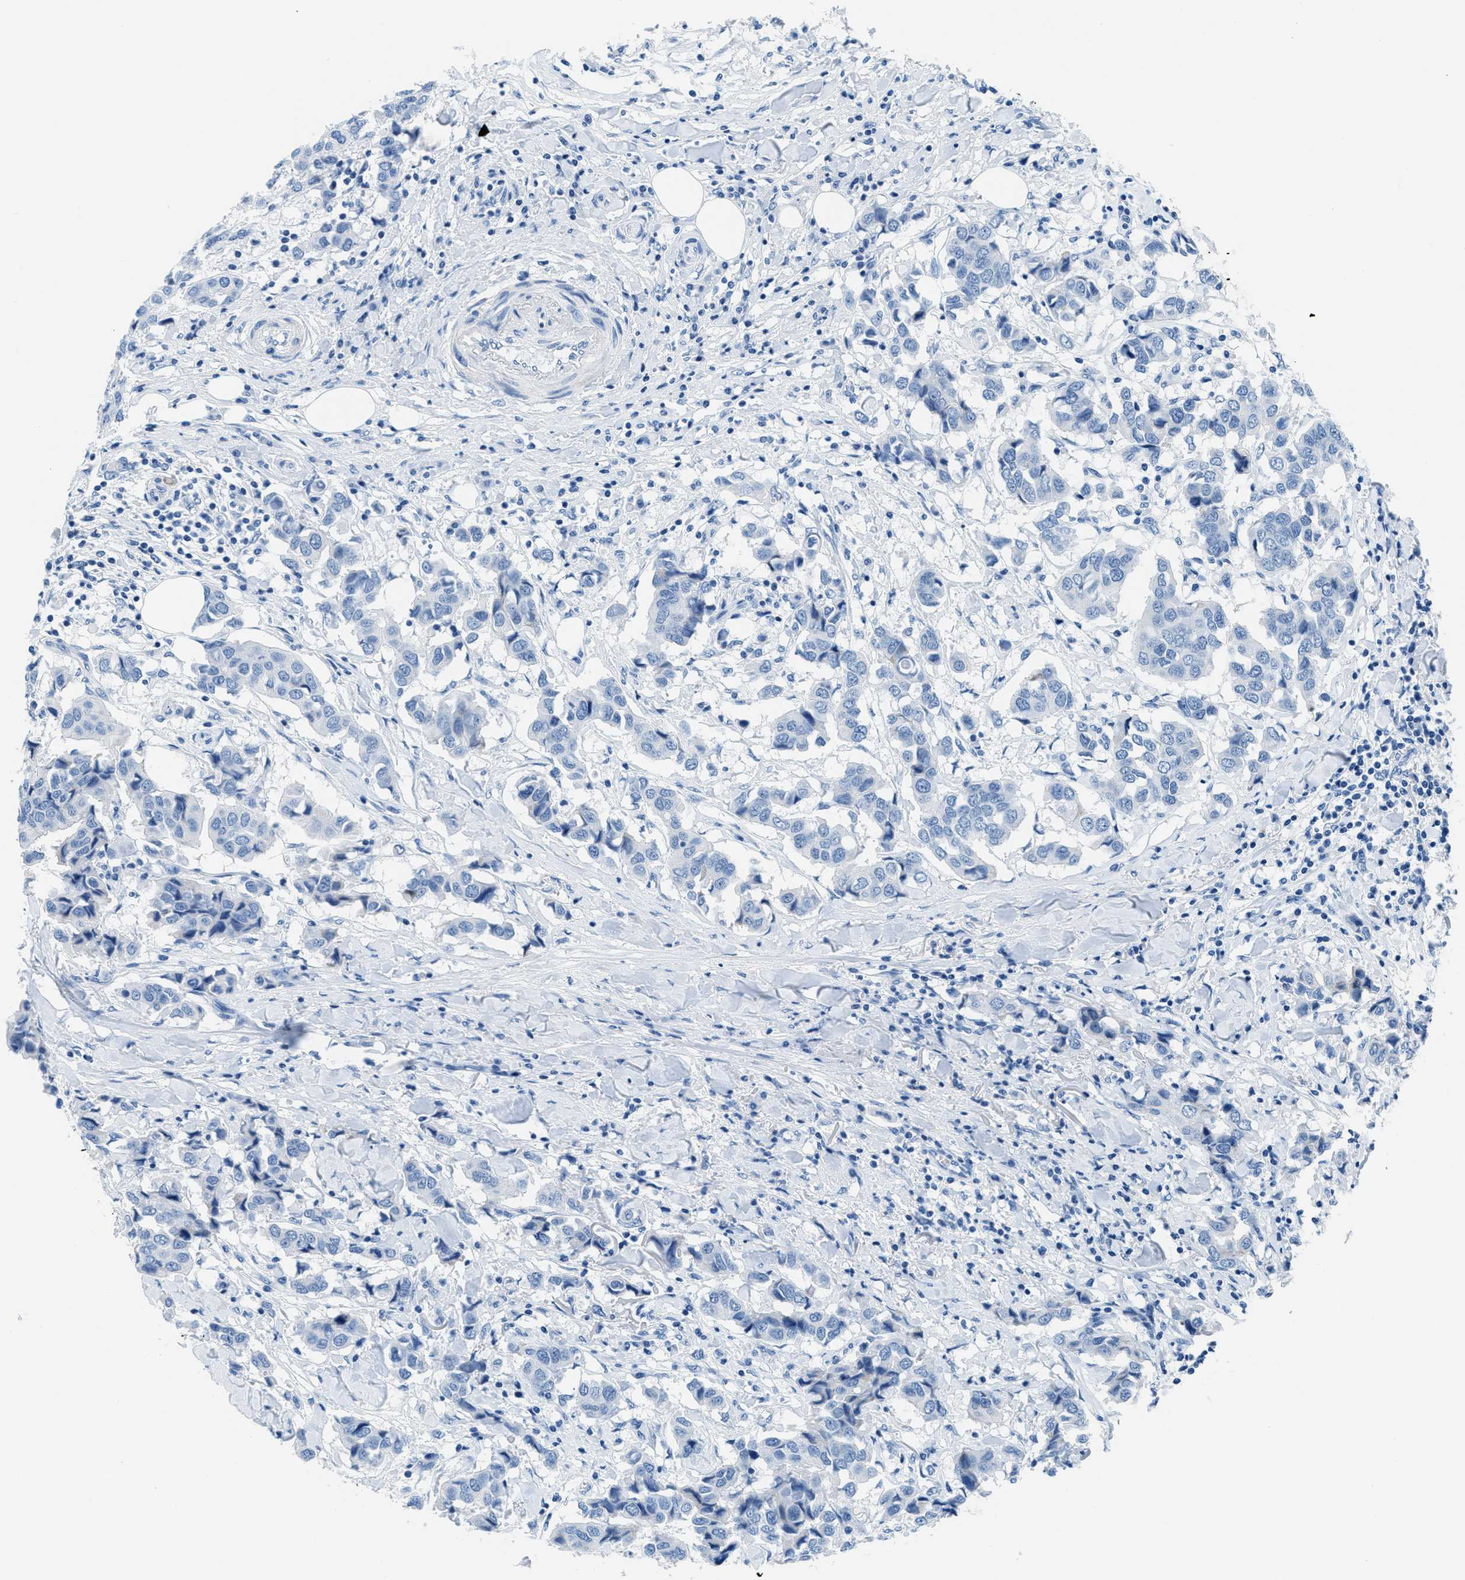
{"staining": {"intensity": "negative", "quantity": "none", "location": "none"}, "tissue": "breast cancer", "cell_type": "Tumor cells", "image_type": "cancer", "snomed": [{"axis": "morphology", "description": "Duct carcinoma"}, {"axis": "topography", "description": "Breast"}], "caption": "Tumor cells are negative for protein expression in human breast cancer (infiltrating ductal carcinoma). The staining was performed using DAB (3,3'-diaminobenzidine) to visualize the protein expression in brown, while the nuclei were stained in blue with hematoxylin (Magnification: 20x).", "gene": "MGARP", "patient": {"sex": "female", "age": 80}}